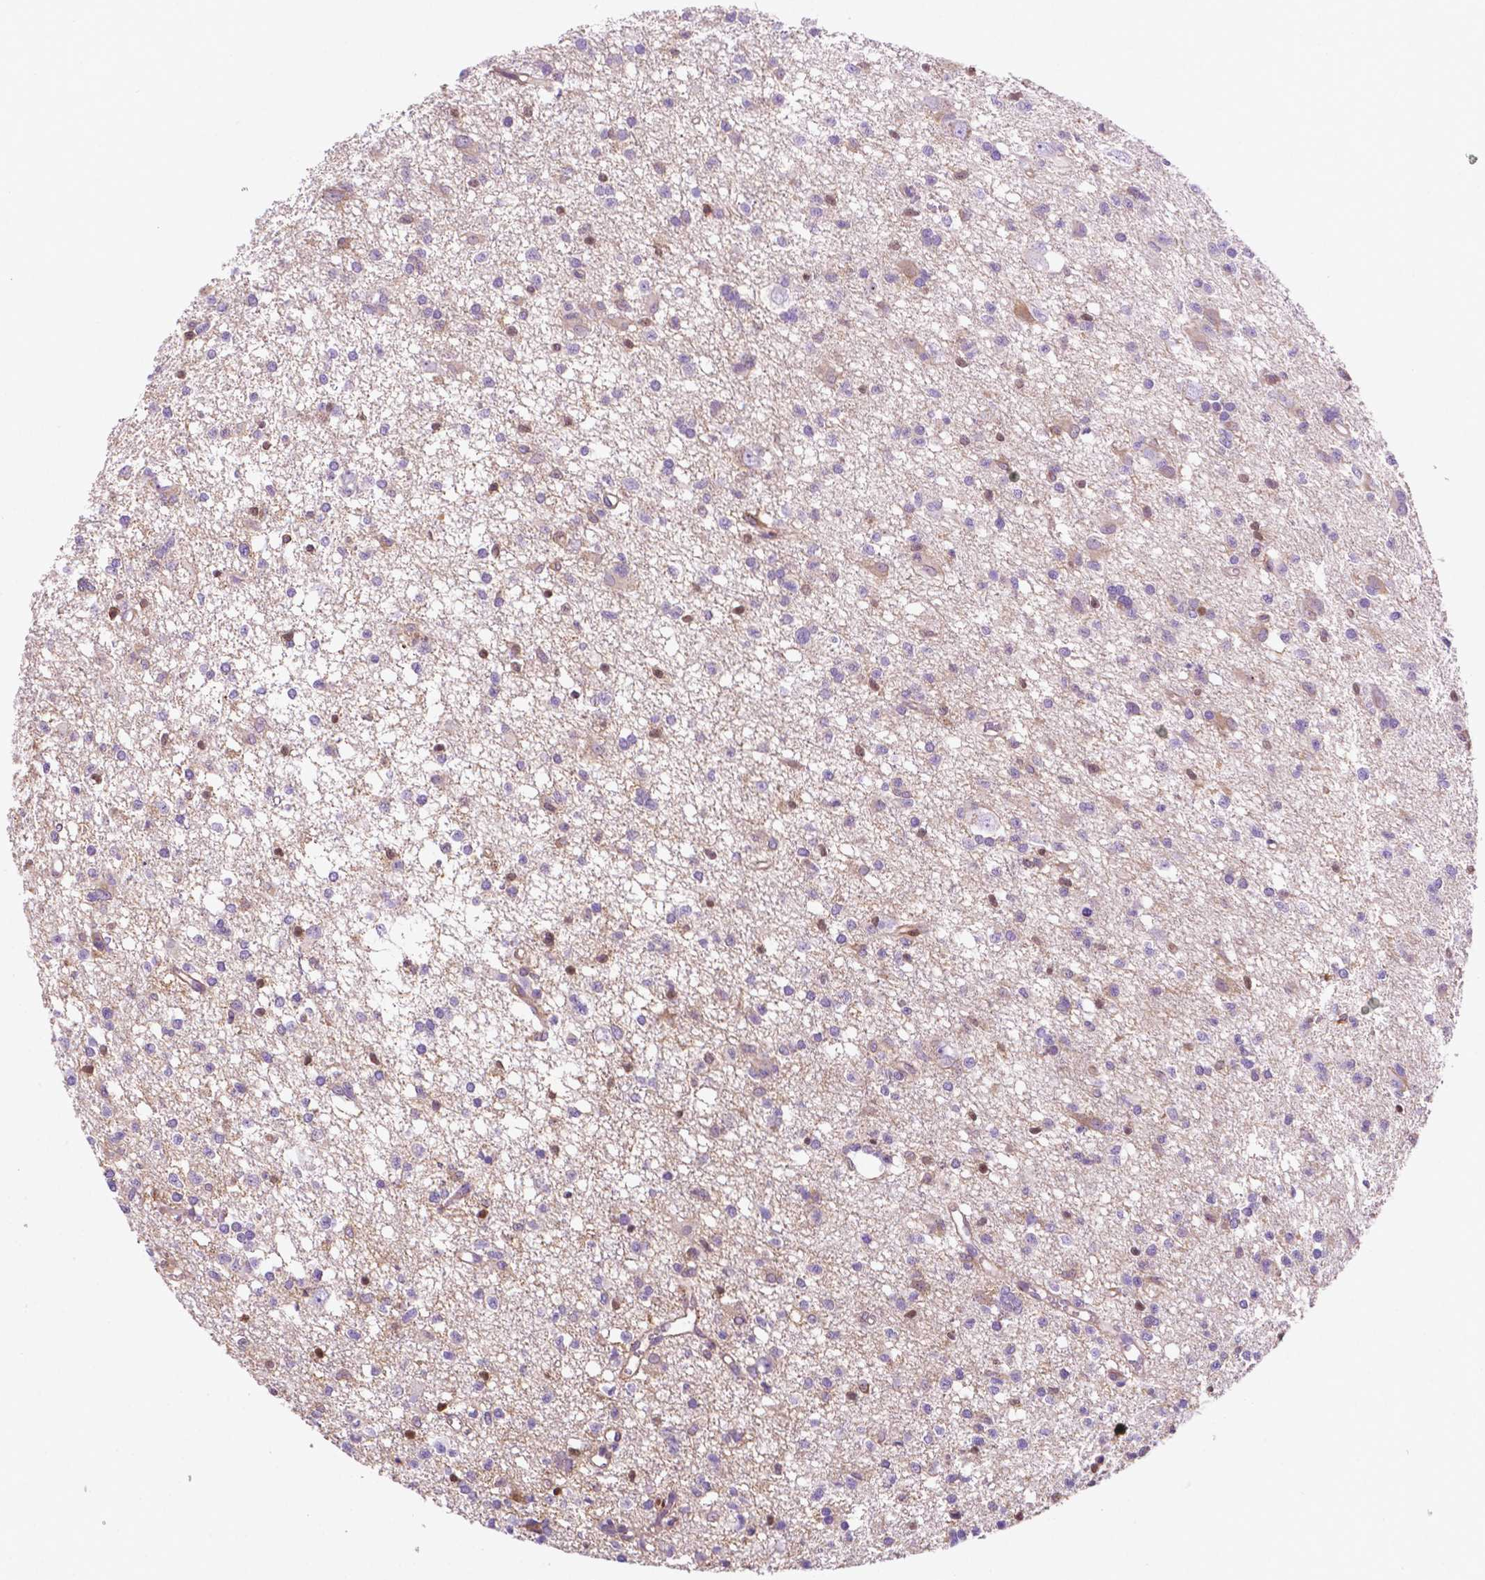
{"staining": {"intensity": "negative", "quantity": "none", "location": "none"}, "tissue": "glioma", "cell_type": "Tumor cells", "image_type": "cancer", "snomed": [{"axis": "morphology", "description": "Glioma, malignant, Low grade"}, {"axis": "topography", "description": "Brain"}], "caption": "DAB immunohistochemical staining of glioma demonstrates no significant positivity in tumor cells.", "gene": "DCN", "patient": {"sex": "male", "age": 64}}